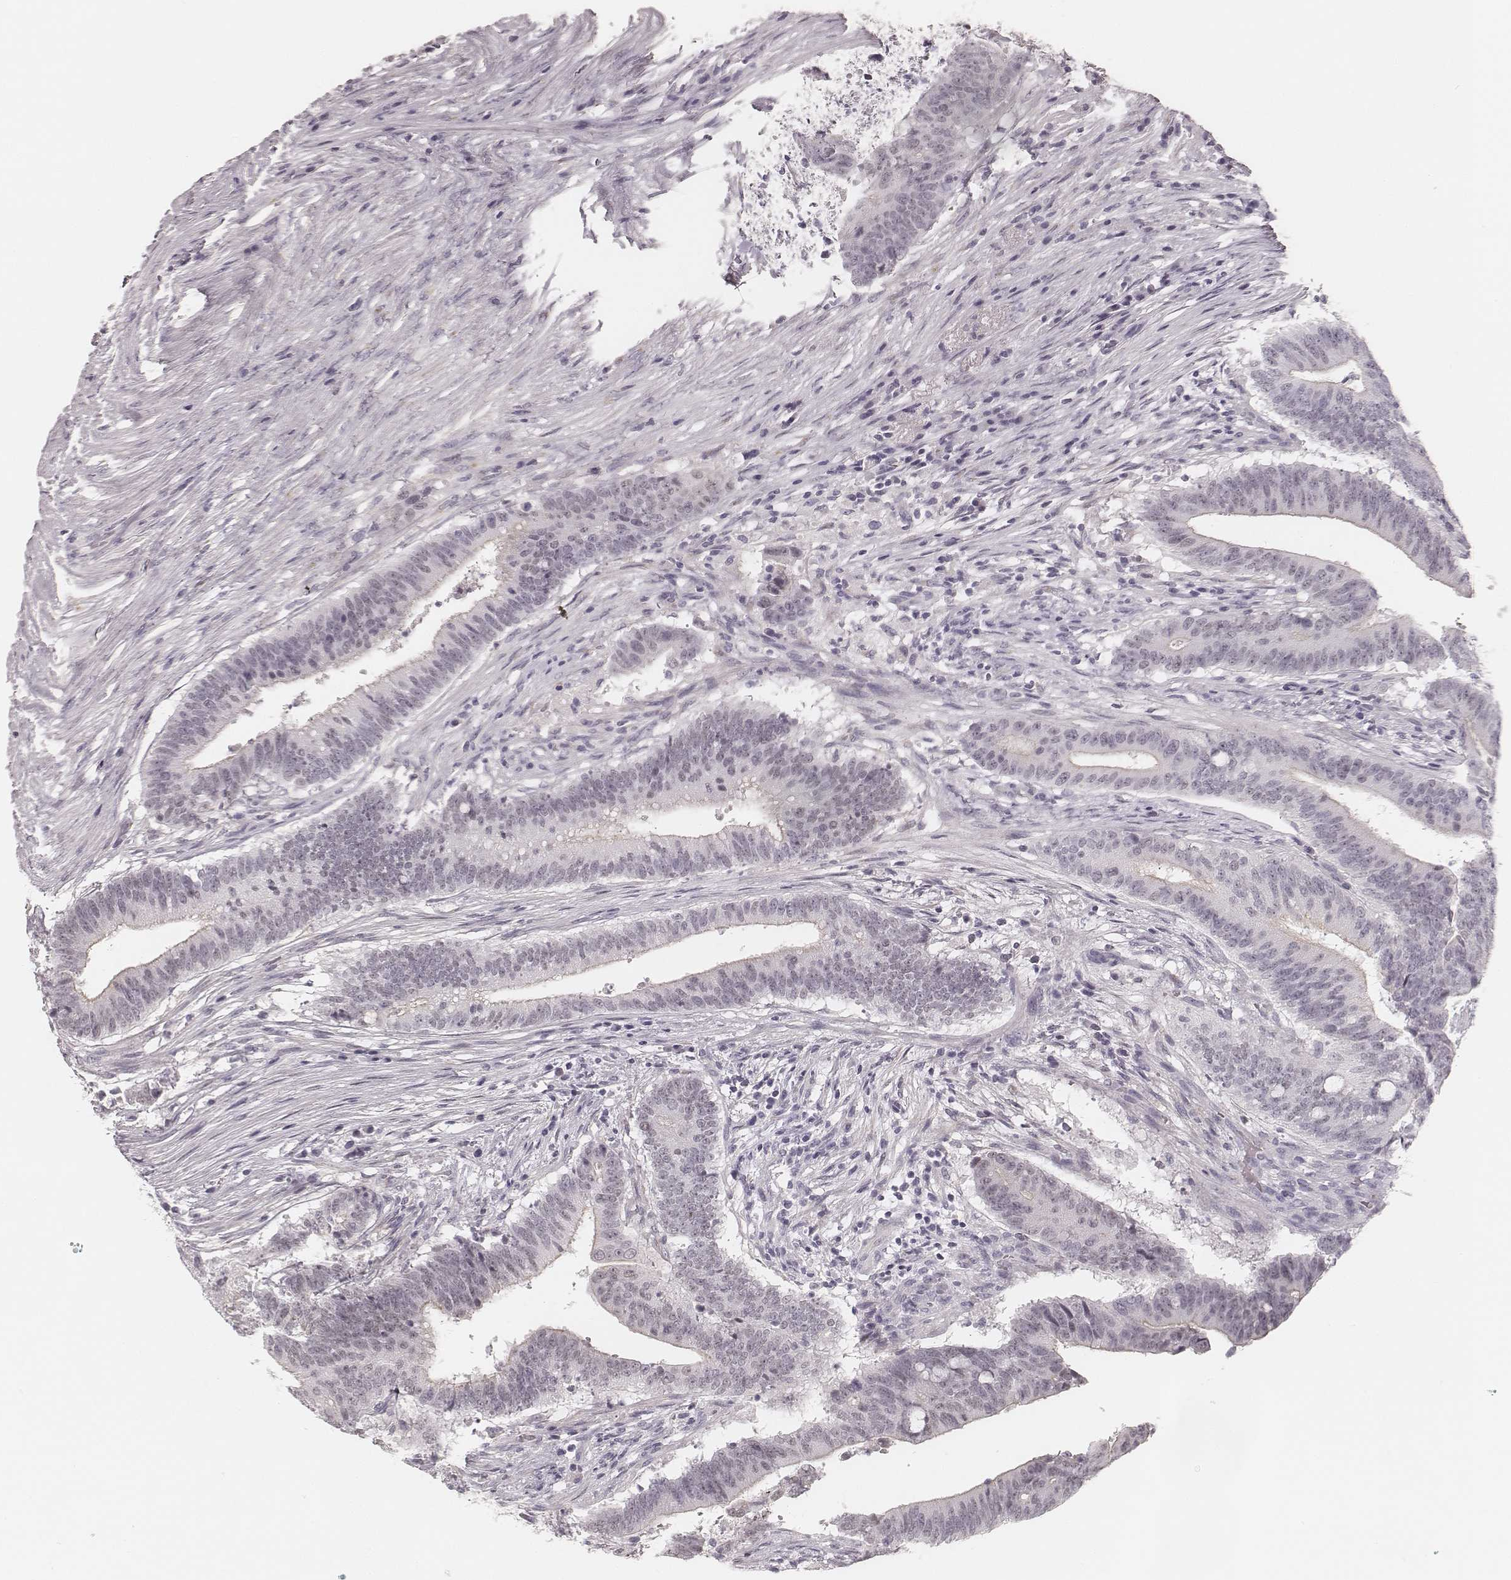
{"staining": {"intensity": "negative", "quantity": "none", "location": "none"}, "tissue": "colorectal cancer", "cell_type": "Tumor cells", "image_type": "cancer", "snomed": [{"axis": "morphology", "description": "Adenocarcinoma, NOS"}, {"axis": "topography", "description": "Colon"}], "caption": "This is a image of IHC staining of adenocarcinoma (colorectal), which shows no staining in tumor cells.", "gene": "HNF4G", "patient": {"sex": "female", "age": 43}}